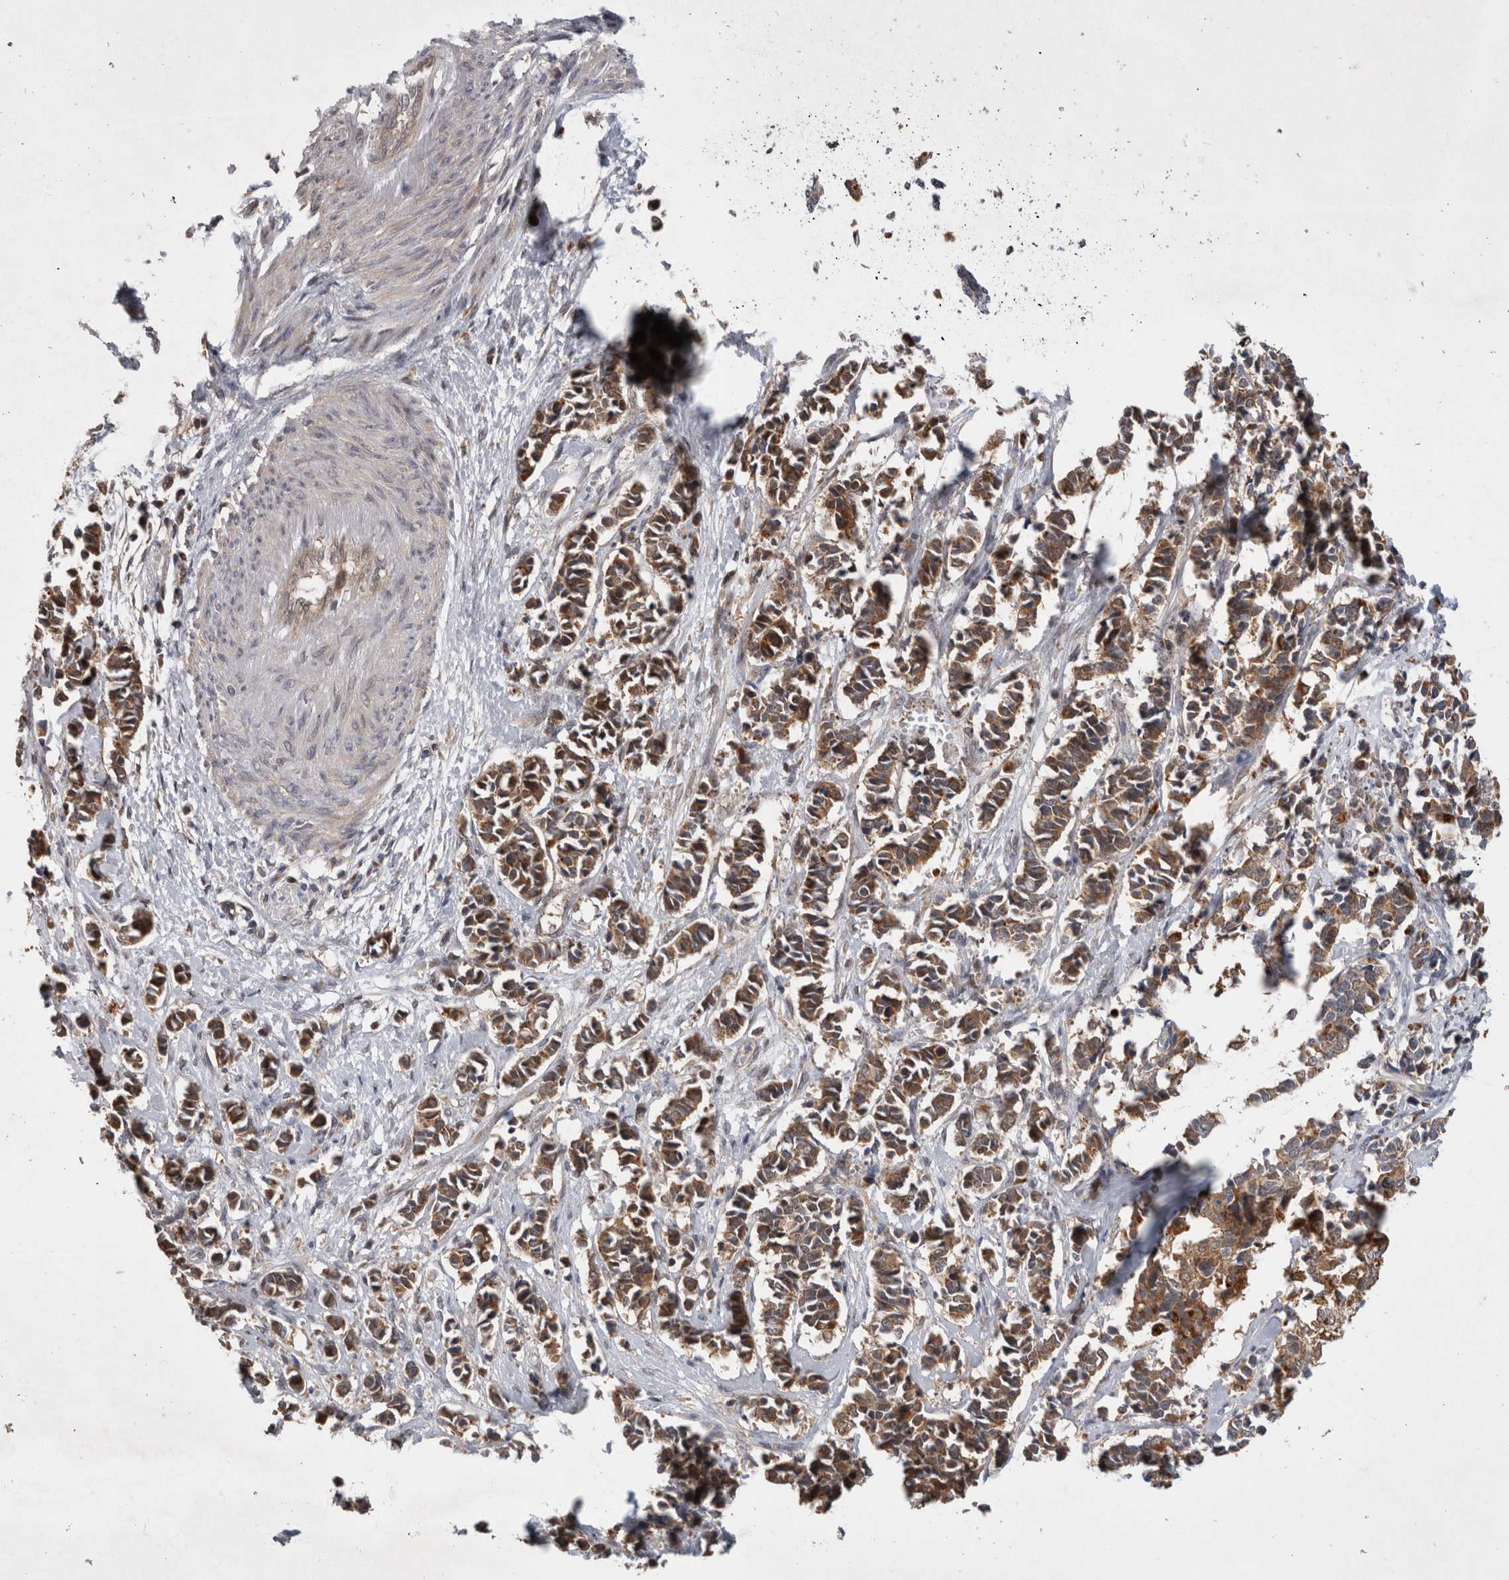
{"staining": {"intensity": "moderate", "quantity": ">75%", "location": "cytoplasmic/membranous"}, "tissue": "cervical cancer", "cell_type": "Tumor cells", "image_type": "cancer", "snomed": [{"axis": "morphology", "description": "Normal tissue, NOS"}, {"axis": "morphology", "description": "Squamous cell carcinoma, NOS"}, {"axis": "topography", "description": "Cervix"}], "caption": "Immunohistochemical staining of human cervical cancer reveals medium levels of moderate cytoplasmic/membranous positivity in about >75% of tumor cells.", "gene": "MRPL37", "patient": {"sex": "female", "age": 35}}